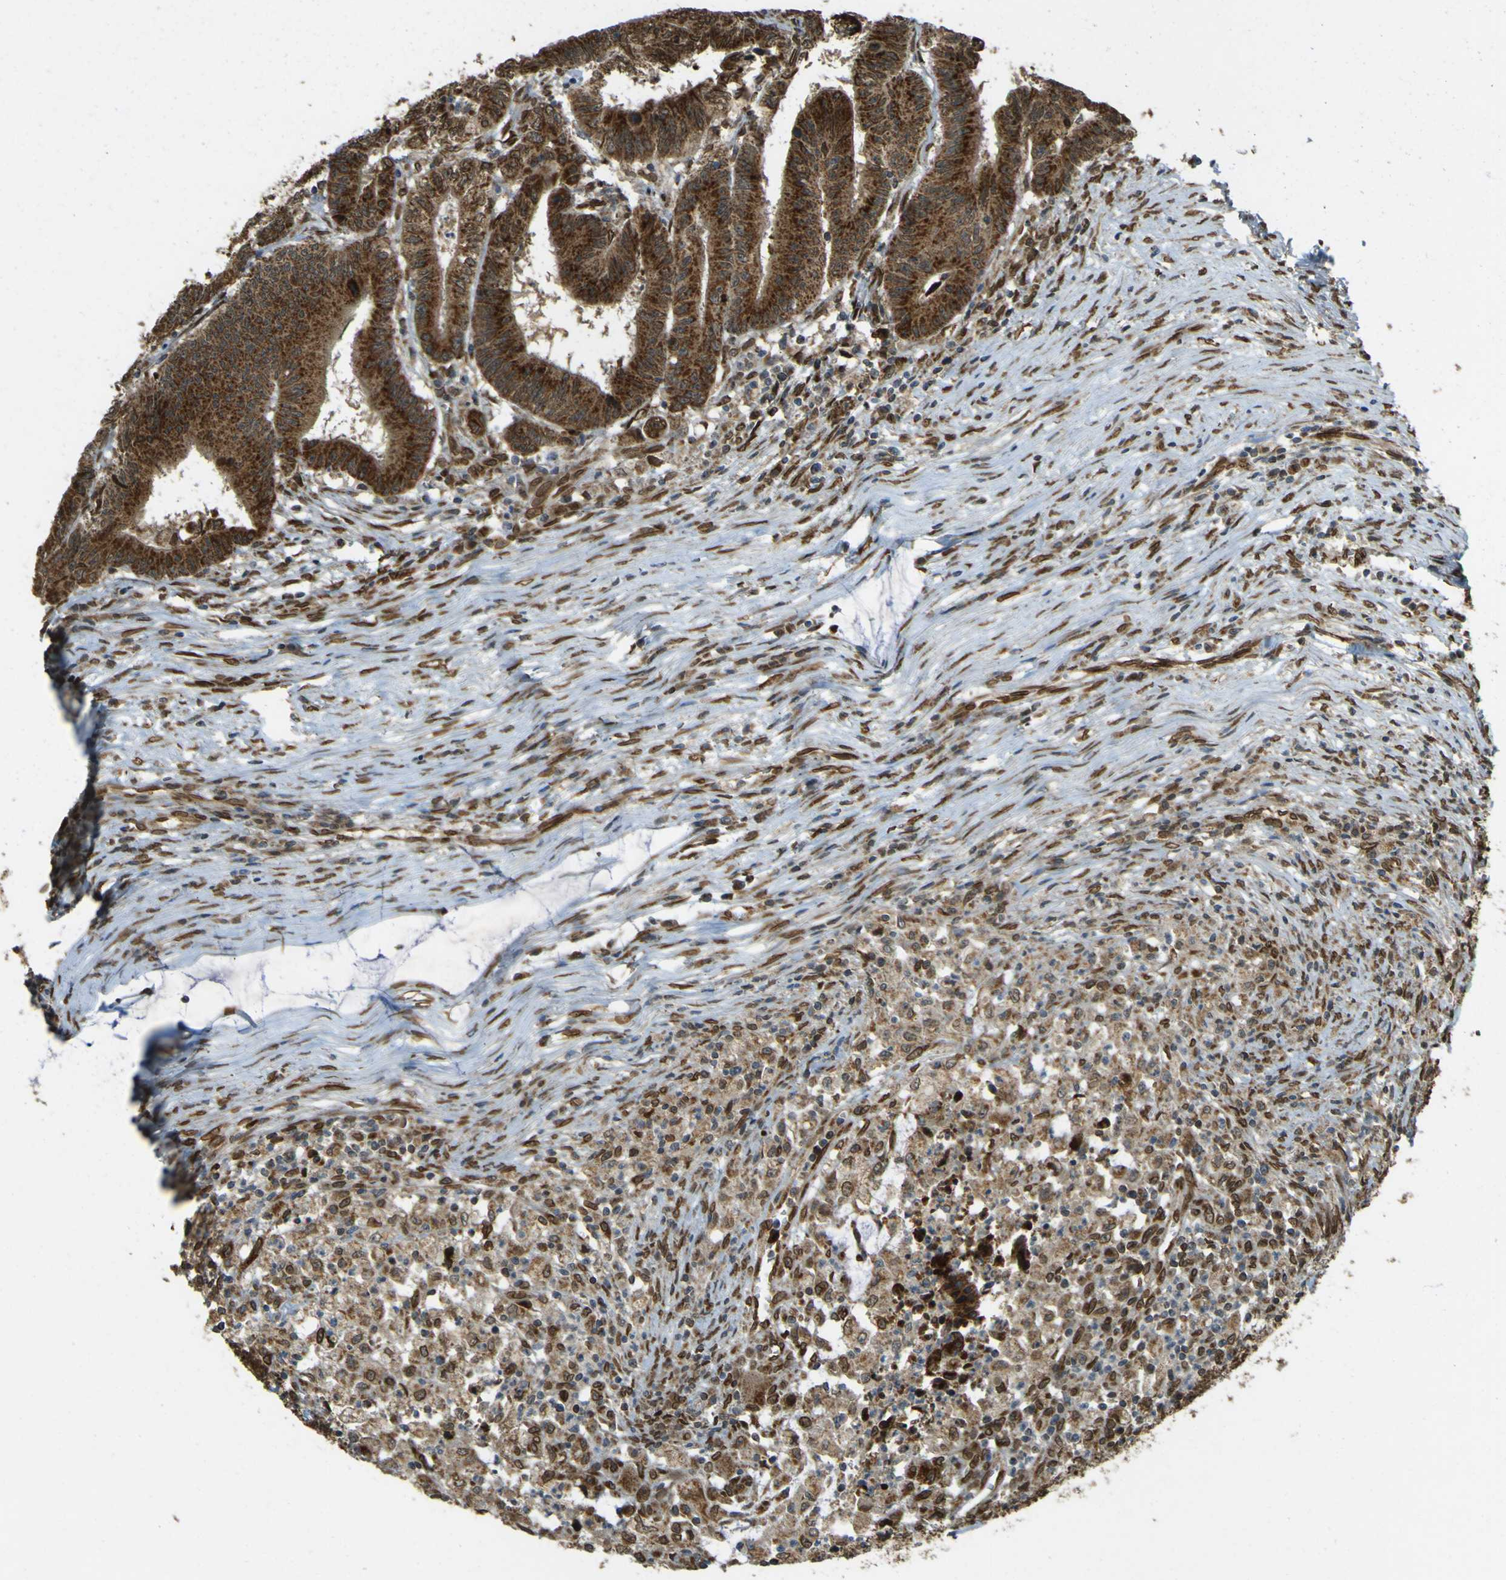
{"staining": {"intensity": "strong", "quantity": ">75%", "location": "cytoplasmic/membranous"}, "tissue": "colorectal cancer", "cell_type": "Tumor cells", "image_type": "cancer", "snomed": [{"axis": "morphology", "description": "Adenocarcinoma, NOS"}, {"axis": "topography", "description": "Colon"}], "caption": "Immunohistochemical staining of human colorectal adenocarcinoma shows high levels of strong cytoplasmic/membranous expression in about >75% of tumor cells. Nuclei are stained in blue.", "gene": "GALNT1", "patient": {"sex": "male", "age": 45}}